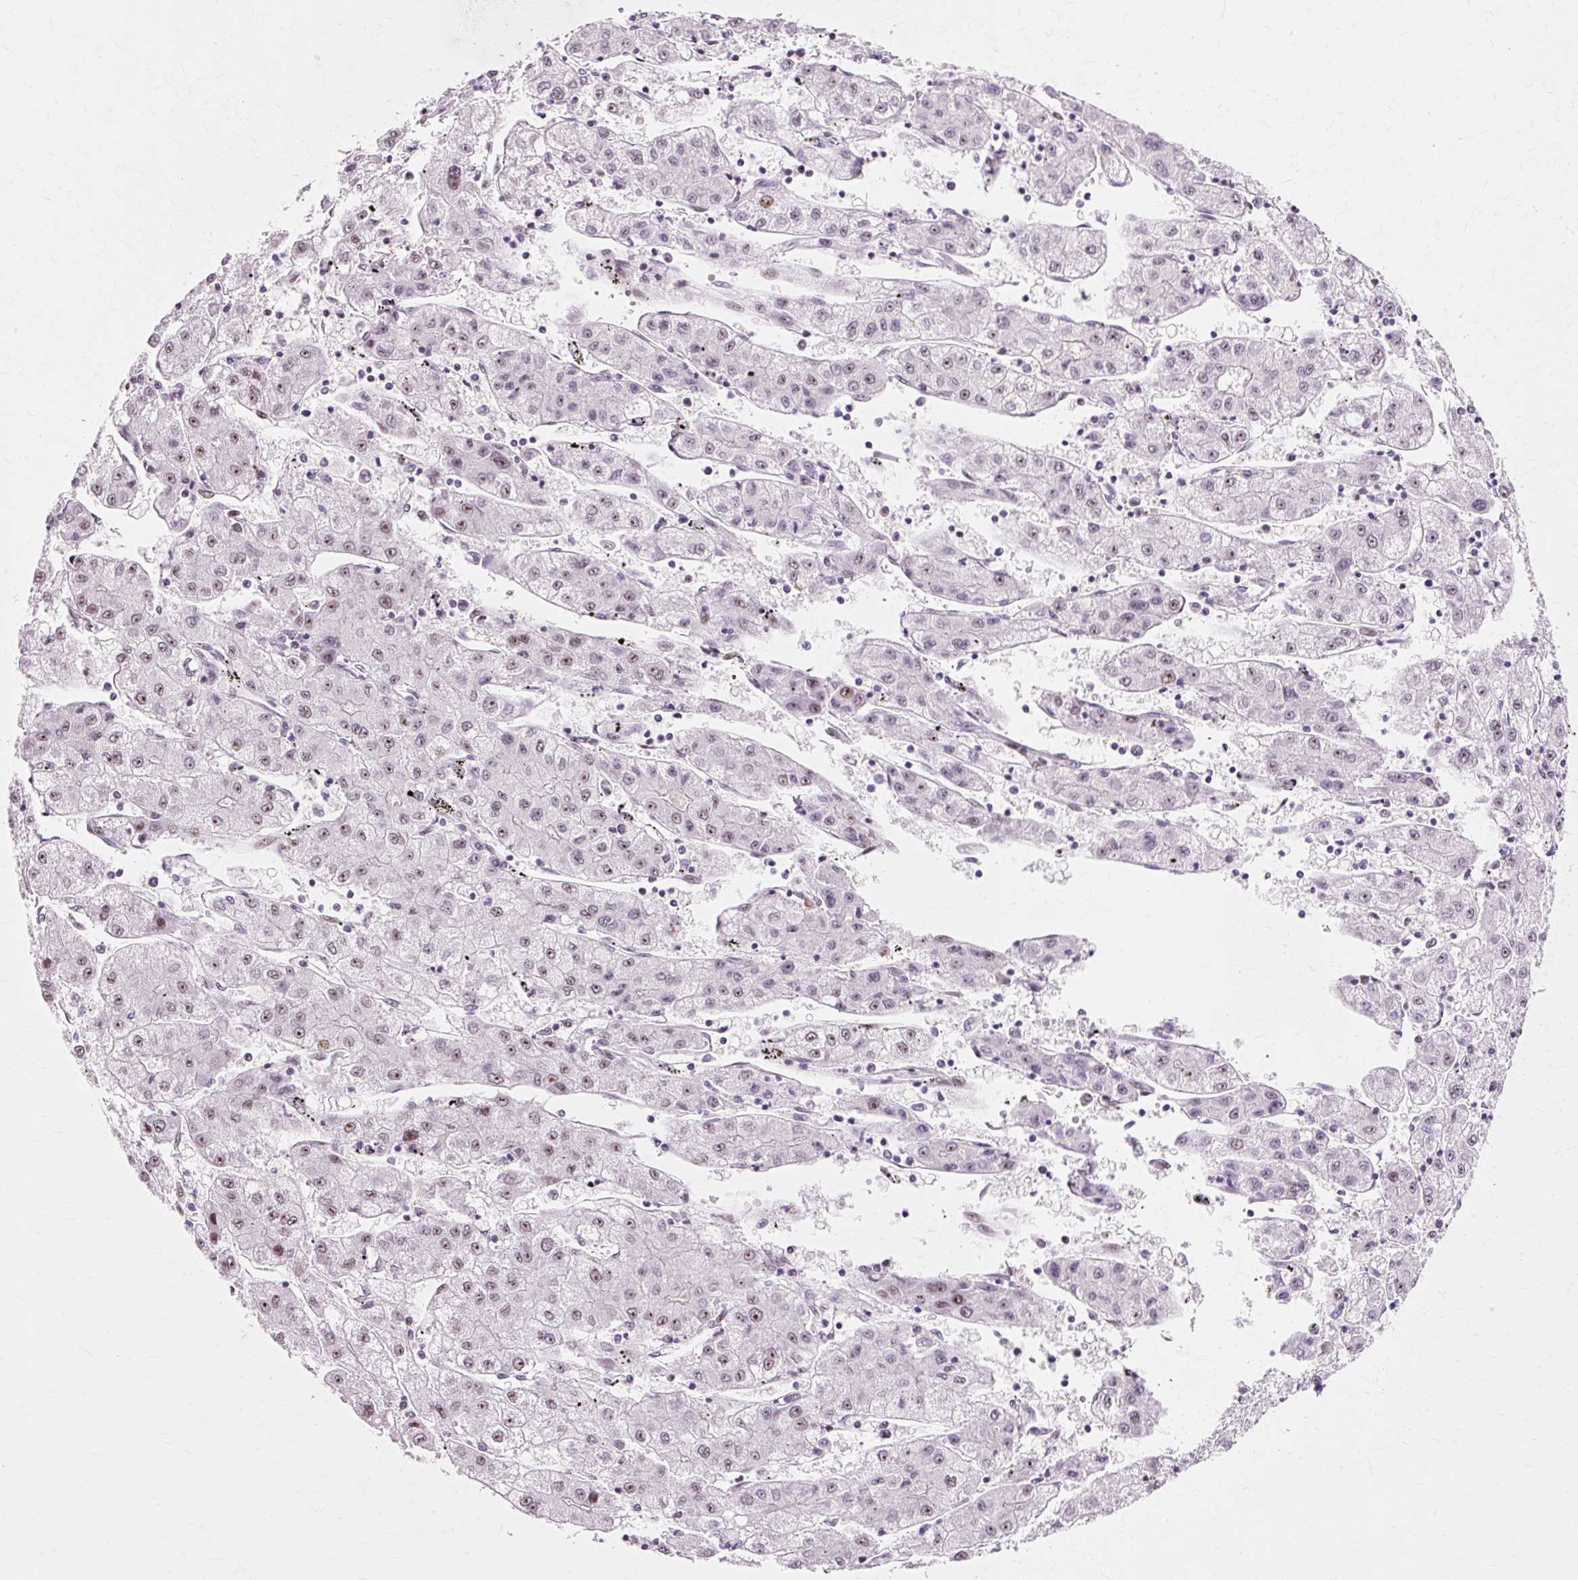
{"staining": {"intensity": "weak", "quantity": "<25%", "location": "nuclear"}, "tissue": "liver cancer", "cell_type": "Tumor cells", "image_type": "cancer", "snomed": [{"axis": "morphology", "description": "Carcinoma, Hepatocellular, NOS"}, {"axis": "topography", "description": "Liver"}], "caption": "A high-resolution photomicrograph shows IHC staining of liver cancer (hepatocellular carcinoma), which shows no significant positivity in tumor cells.", "gene": "MACROD2", "patient": {"sex": "male", "age": 72}}